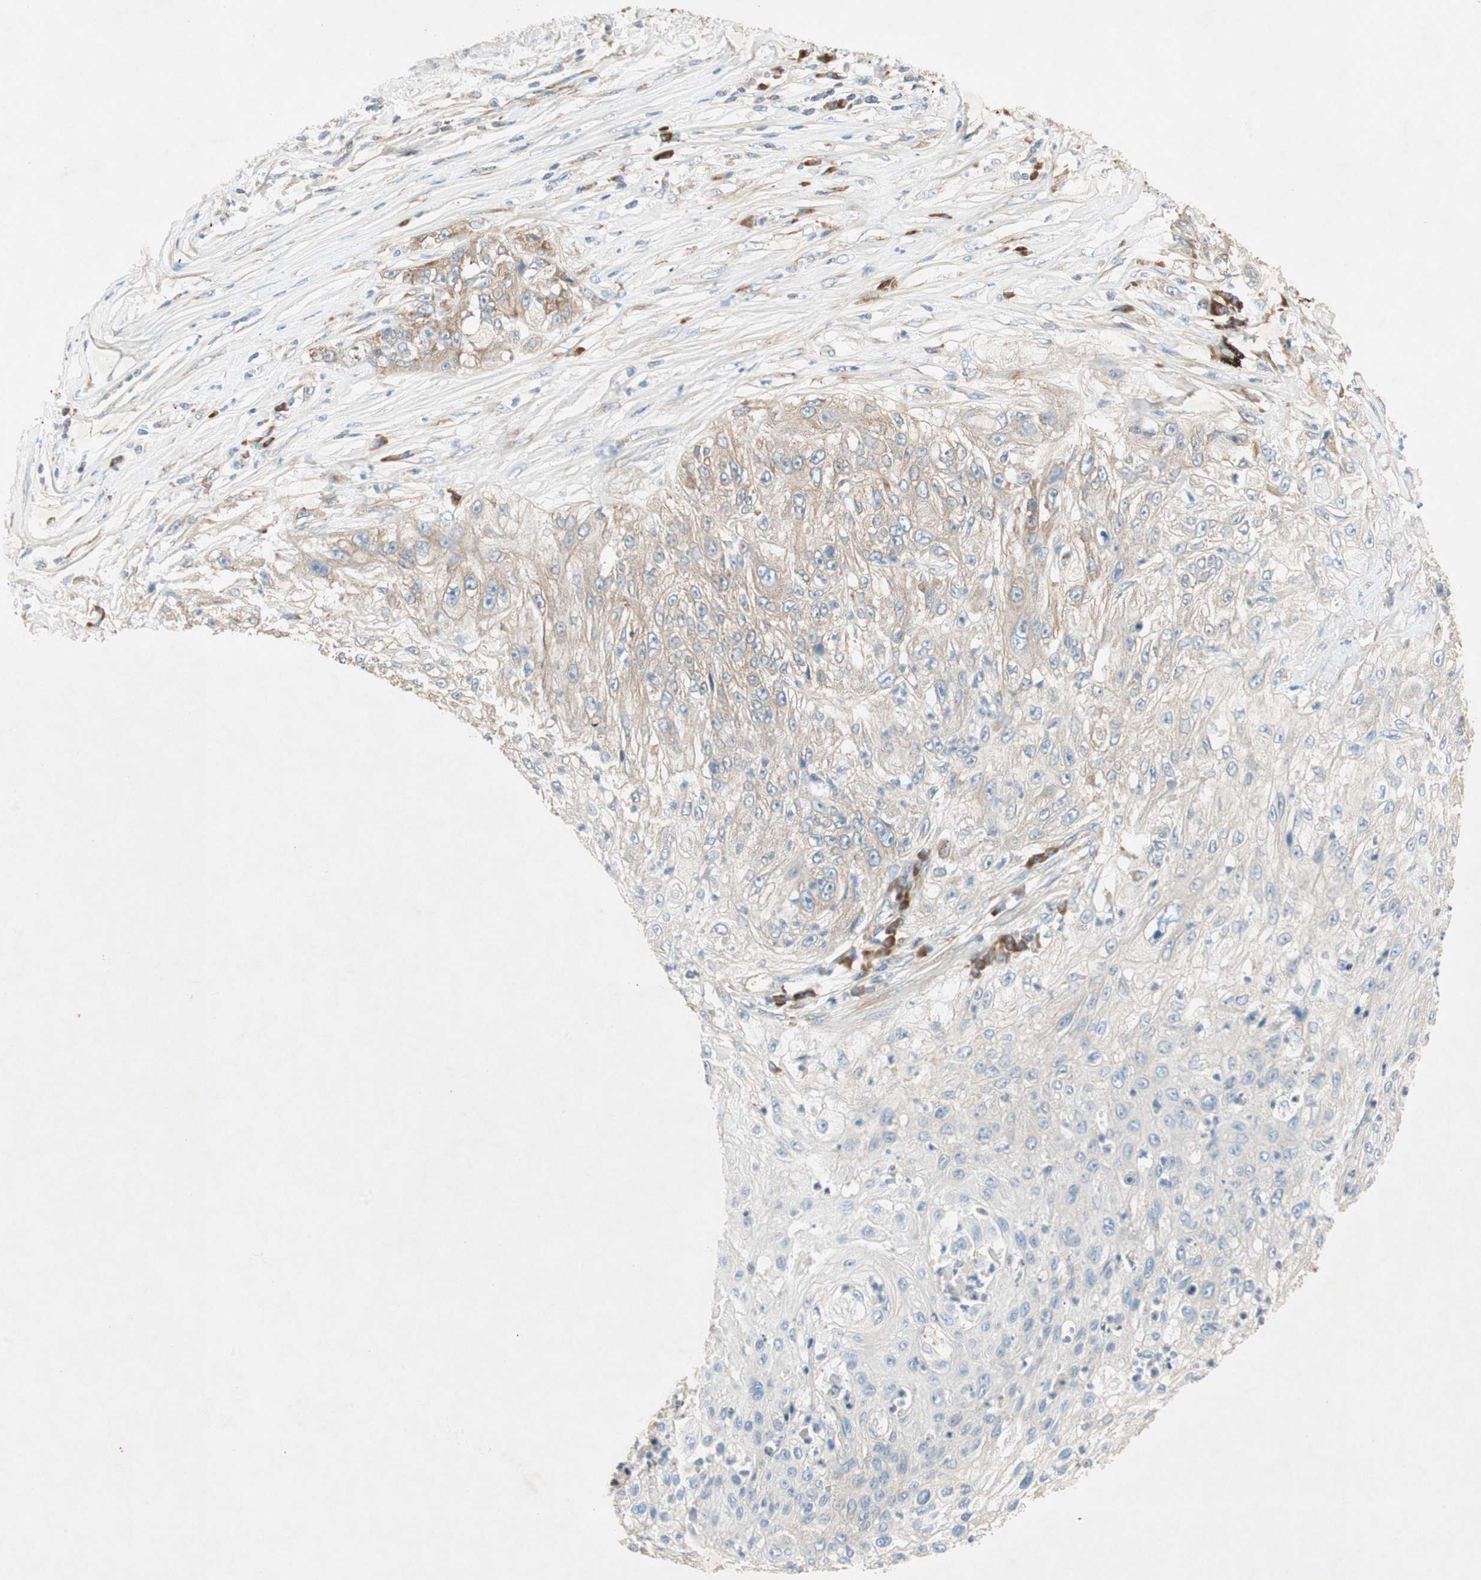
{"staining": {"intensity": "weak", "quantity": "25%-75%", "location": "cytoplasmic/membranous"}, "tissue": "lung cancer", "cell_type": "Tumor cells", "image_type": "cancer", "snomed": [{"axis": "morphology", "description": "Inflammation, NOS"}, {"axis": "morphology", "description": "Squamous cell carcinoma, NOS"}, {"axis": "topography", "description": "Lymph node"}, {"axis": "topography", "description": "Soft tissue"}, {"axis": "topography", "description": "Lung"}], "caption": "High-power microscopy captured an immunohistochemistry (IHC) image of squamous cell carcinoma (lung), revealing weak cytoplasmic/membranous positivity in approximately 25%-75% of tumor cells.", "gene": "RPL23", "patient": {"sex": "male", "age": 66}}